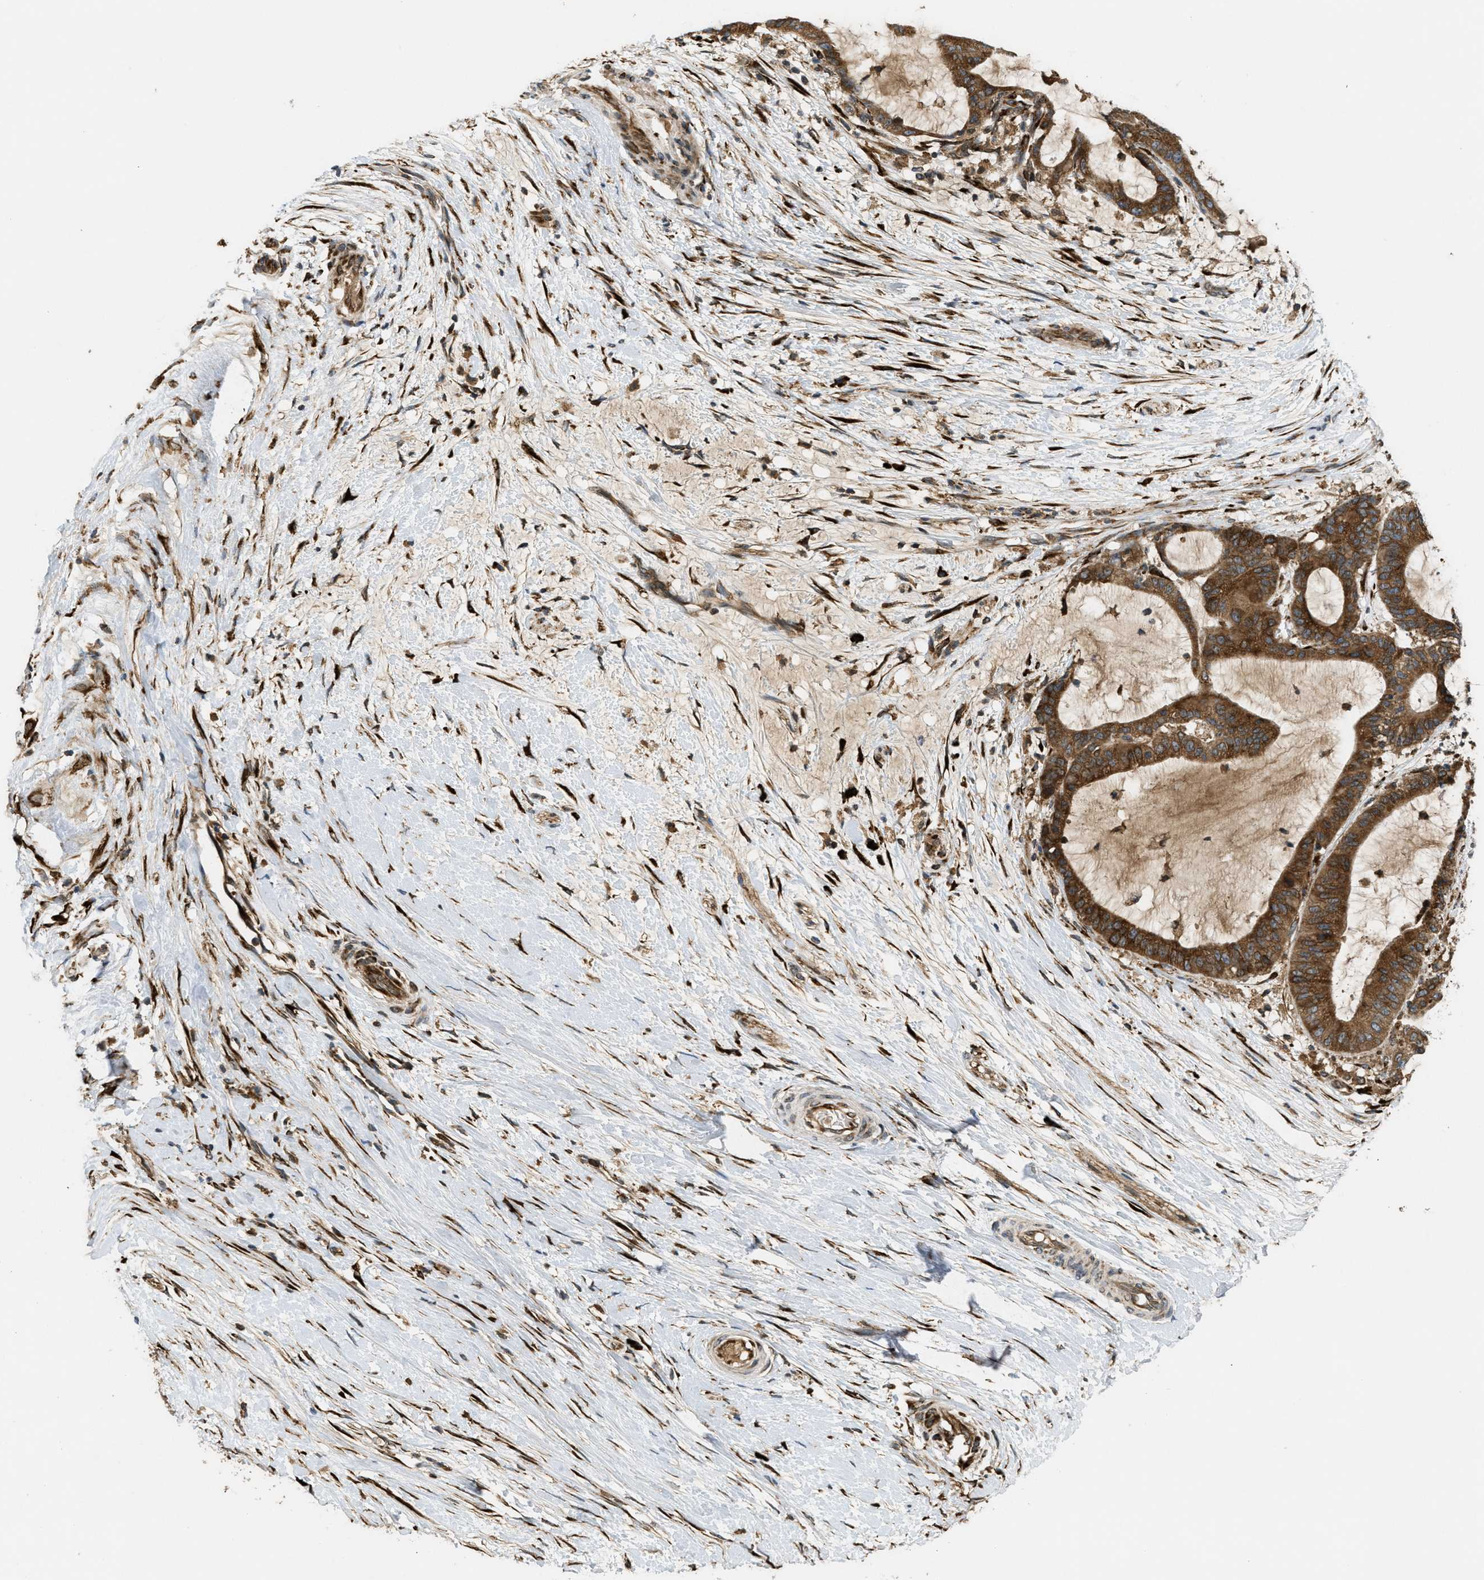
{"staining": {"intensity": "strong", "quantity": ">75%", "location": "cytoplasmic/membranous"}, "tissue": "liver cancer", "cell_type": "Tumor cells", "image_type": "cancer", "snomed": [{"axis": "morphology", "description": "Cholangiocarcinoma"}, {"axis": "topography", "description": "Liver"}], "caption": "An image showing strong cytoplasmic/membranous expression in approximately >75% of tumor cells in liver cancer (cholangiocarcinoma), as visualized by brown immunohistochemical staining.", "gene": "PCDH18", "patient": {"sex": "female", "age": 73}}